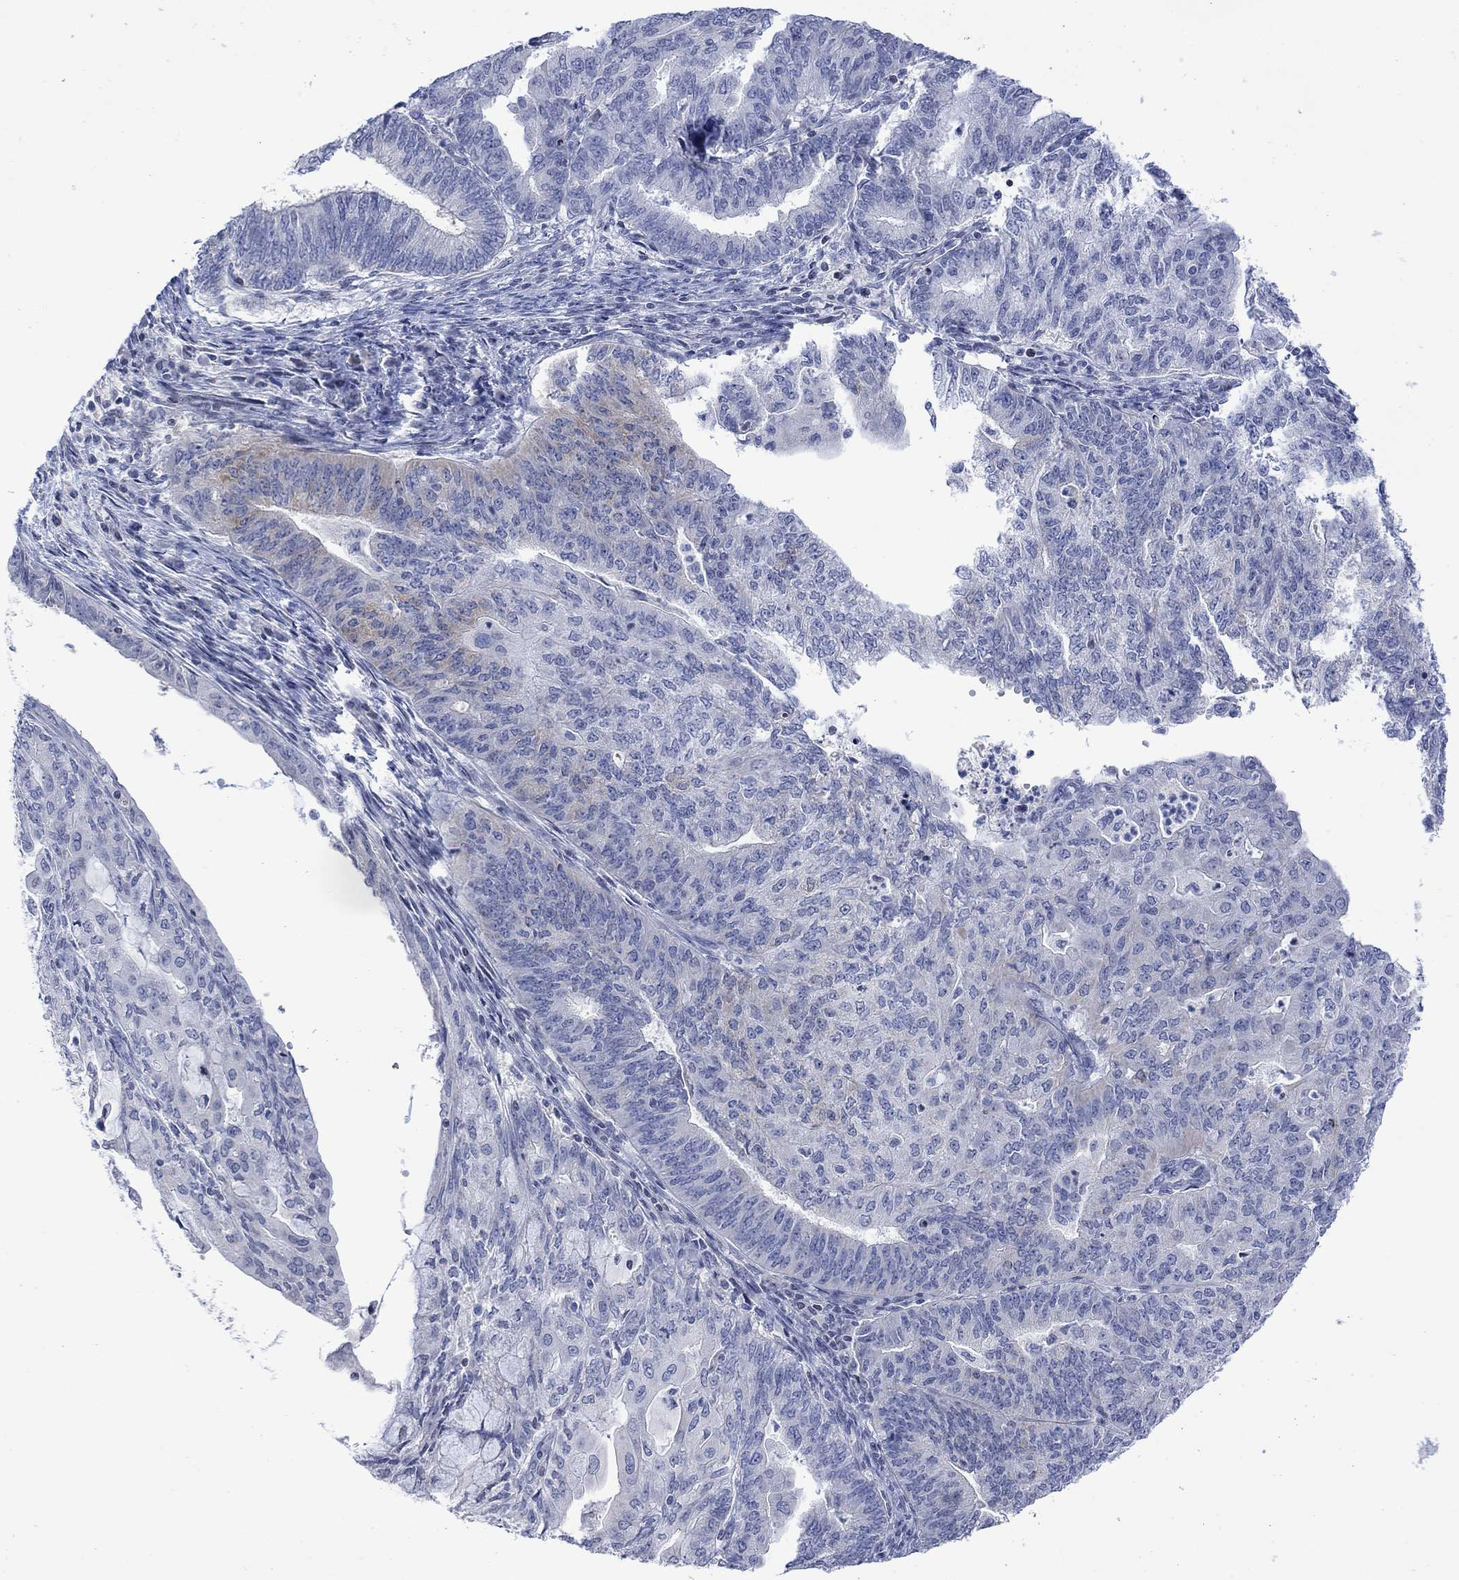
{"staining": {"intensity": "negative", "quantity": "none", "location": "none"}, "tissue": "endometrial cancer", "cell_type": "Tumor cells", "image_type": "cancer", "snomed": [{"axis": "morphology", "description": "Adenocarcinoma, NOS"}, {"axis": "topography", "description": "Endometrium"}], "caption": "Immunohistochemical staining of human adenocarcinoma (endometrial) exhibits no significant staining in tumor cells.", "gene": "DCX", "patient": {"sex": "female", "age": 82}}